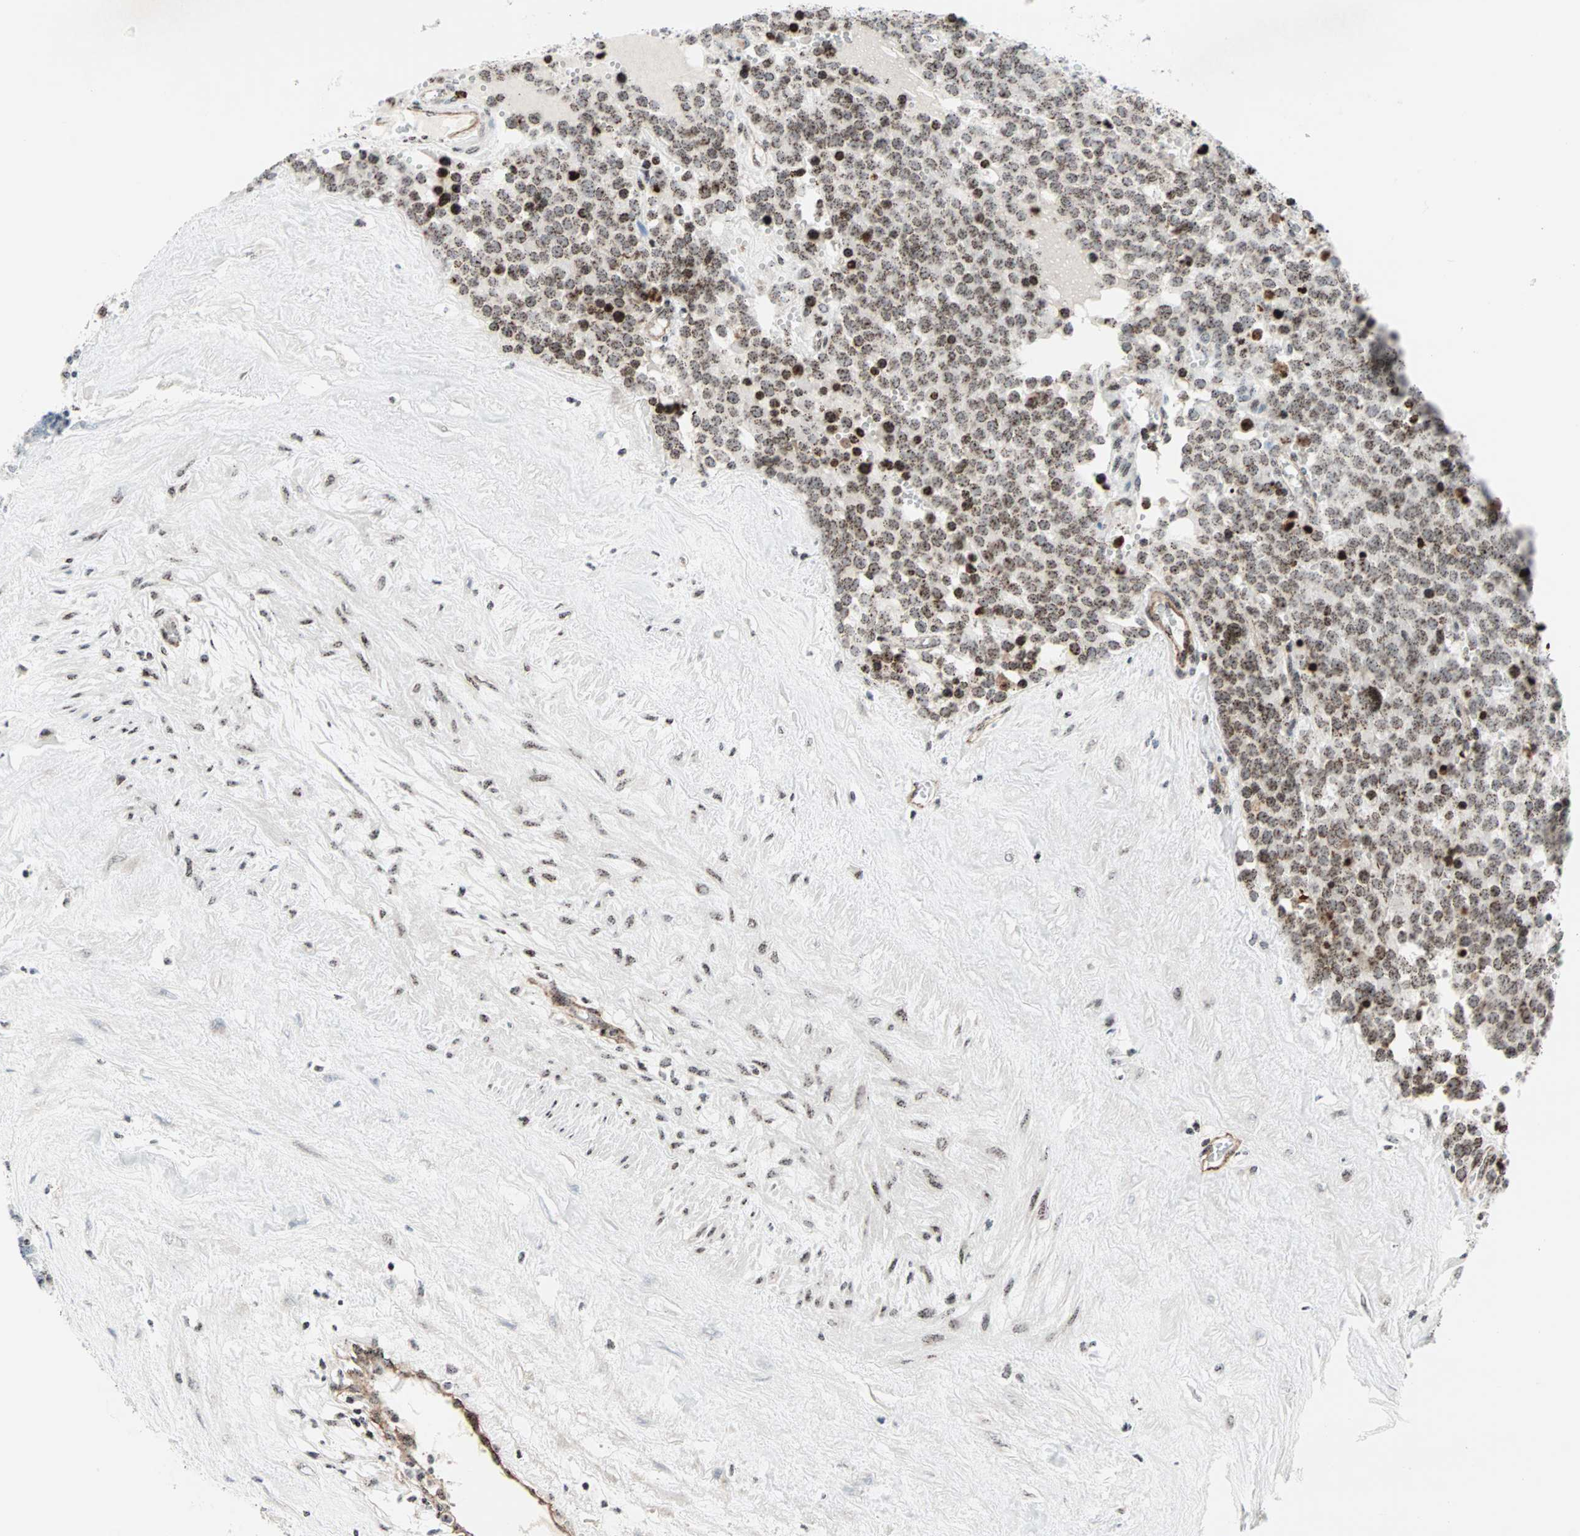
{"staining": {"intensity": "moderate", "quantity": ">75%", "location": "nuclear"}, "tissue": "testis cancer", "cell_type": "Tumor cells", "image_type": "cancer", "snomed": [{"axis": "morphology", "description": "Seminoma, NOS"}, {"axis": "topography", "description": "Testis"}], "caption": "The photomicrograph reveals a brown stain indicating the presence of a protein in the nuclear of tumor cells in testis seminoma.", "gene": "CENPA", "patient": {"sex": "male", "age": 71}}